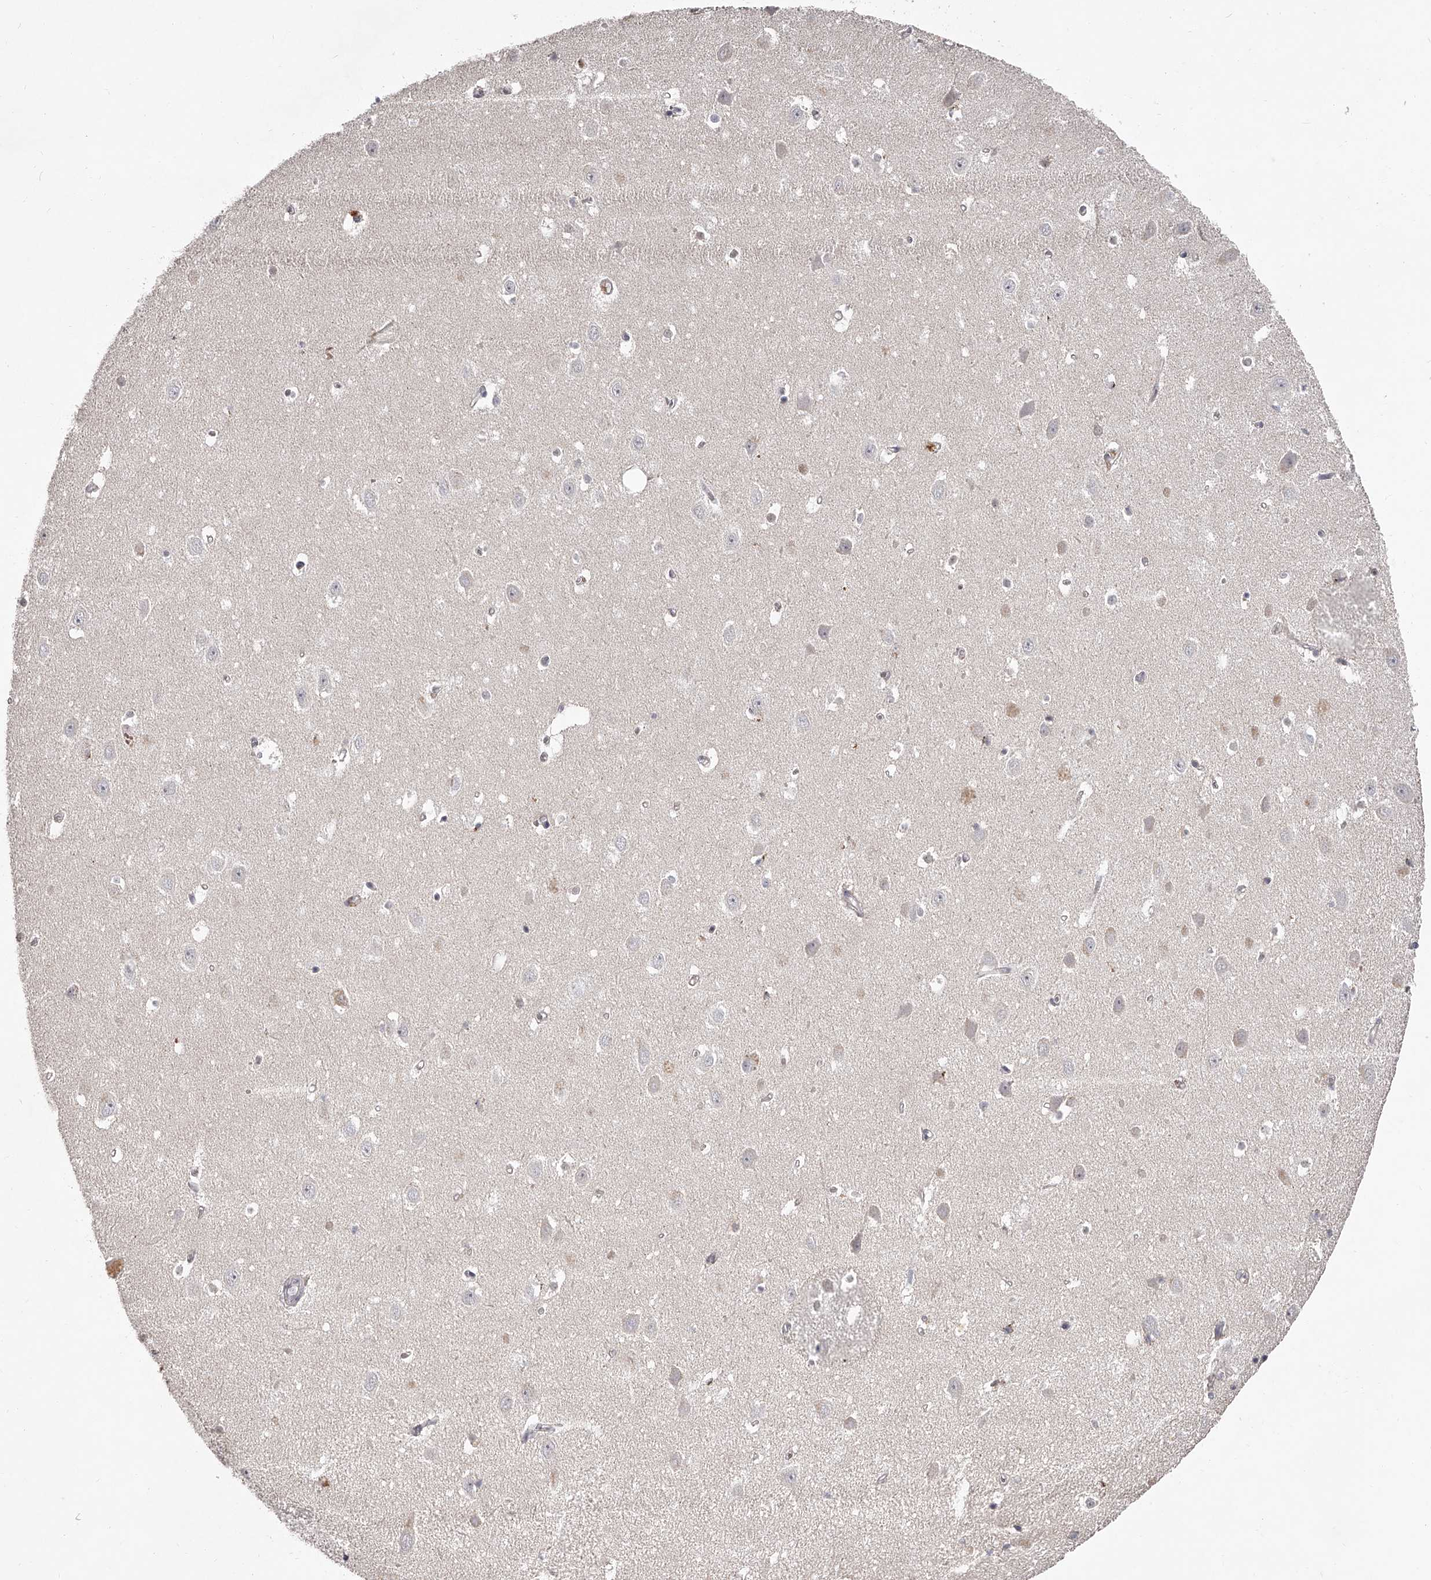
{"staining": {"intensity": "negative", "quantity": "none", "location": "none"}, "tissue": "hippocampus", "cell_type": "Glial cells", "image_type": "normal", "snomed": [{"axis": "morphology", "description": "Normal tissue, NOS"}, {"axis": "topography", "description": "Hippocampus"}], "caption": "Immunohistochemical staining of benign human hippocampus exhibits no significant positivity in glial cells.", "gene": "NT5DC1", "patient": {"sex": "female", "age": 64}}